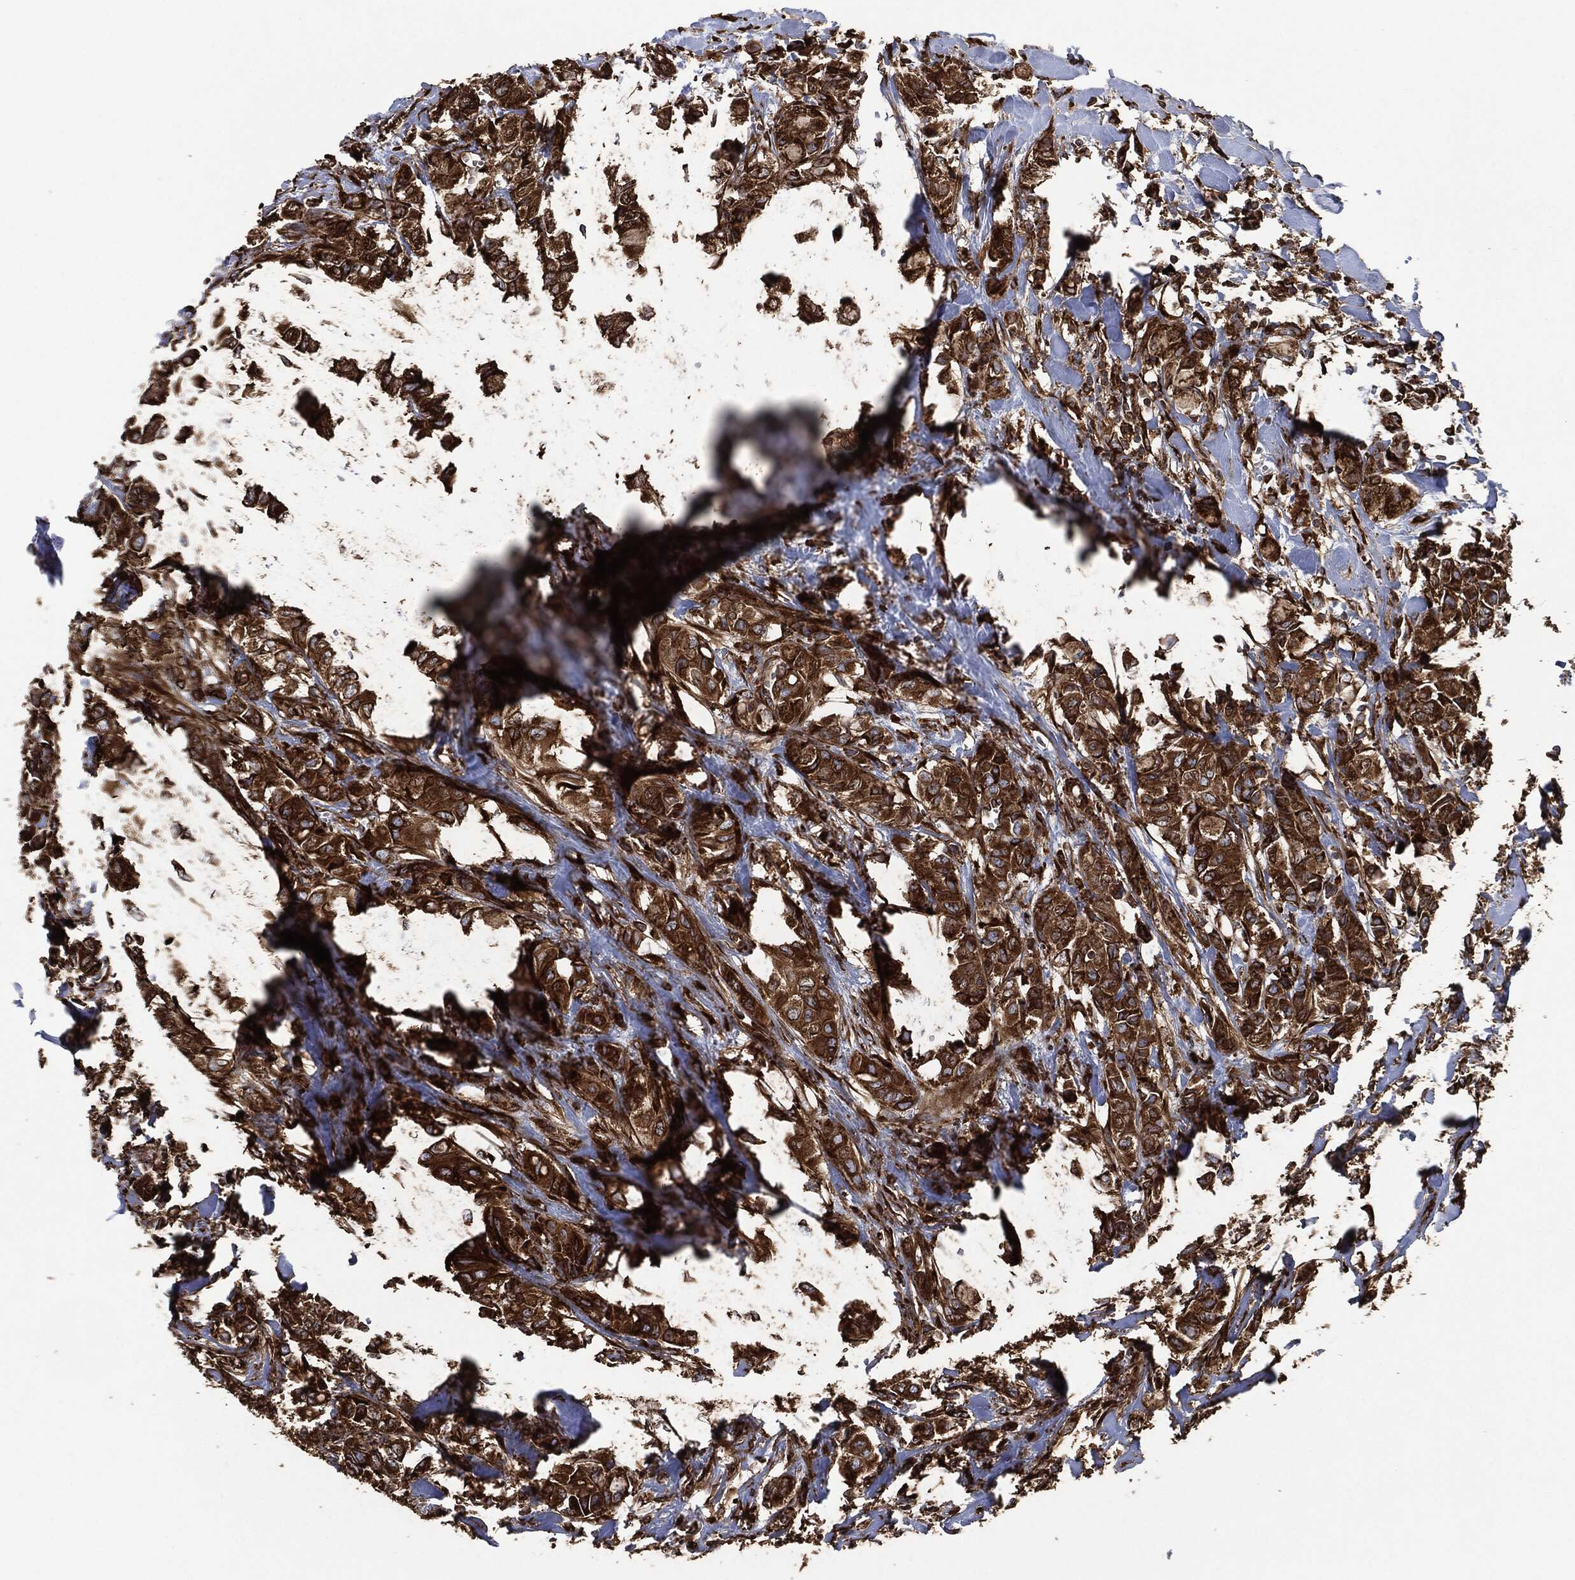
{"staining": {"intensity": "moderate", "quantity": ">75%", "location": "cytoplasmic/membranous"}, "tissue": "breast cancer", "cell_type": "Tumor cells", "image_type": "cancer", "snomed": [{"axis": "morphology", "description": "Duct carcinoma"}, {"axis": "topography", "description": "Breast"}], "caption": "Immunohistochemical staining of breast intraductal carcinoma shows medium levels of moderate cytoplasmic/membranous protein expression in about >75% of tumor cells.", "gene": "AMFR", "patient": {"sex": "female", "age": 85}}